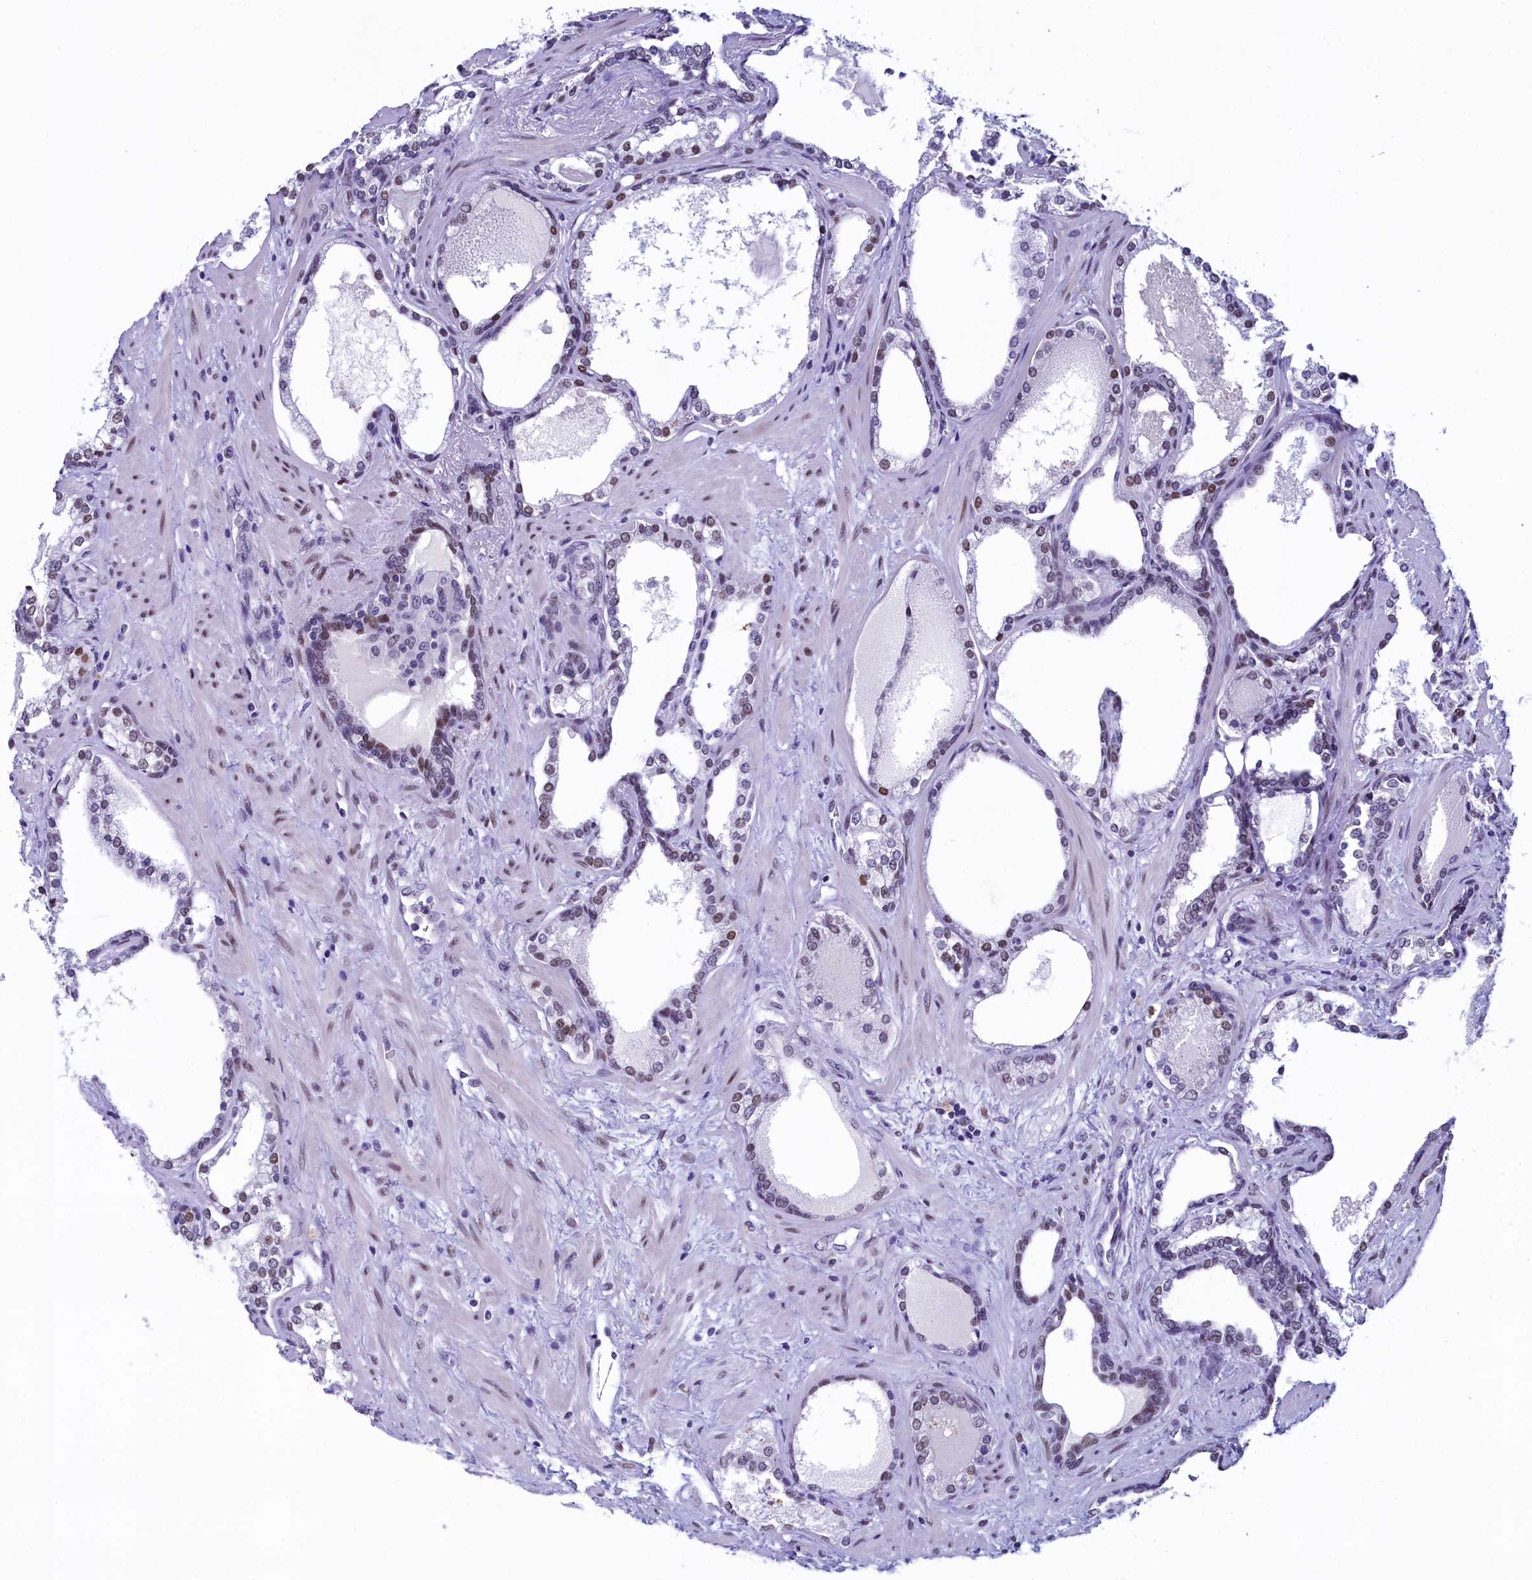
{"staining": {"intensity": "moderate", "quantity": "25%-75%", "location": "nuclear"}, "tissue": "prostate cancer", "cell_type": "Tumor cells", "image_type": "cancer", "snomed": [{"axis": "morphology", "description": "Adenocarcinoma, High grade"}, {"axis": "topography", "description": "Prostate"}], "caption": "The photomicrograph demonstrates staining of adenocarcinoma (high-grade) (prostate), revealing moderate nuclear protein expression (brown color) within tumor cells. The staining was performed using DAB to visualize the protein expression in brown, while the nuclei were stained in blue with hematoxylin (Magnification: 20x).", "gene": "SUGP2", "patient": {"sex": "male", "age": 58}}